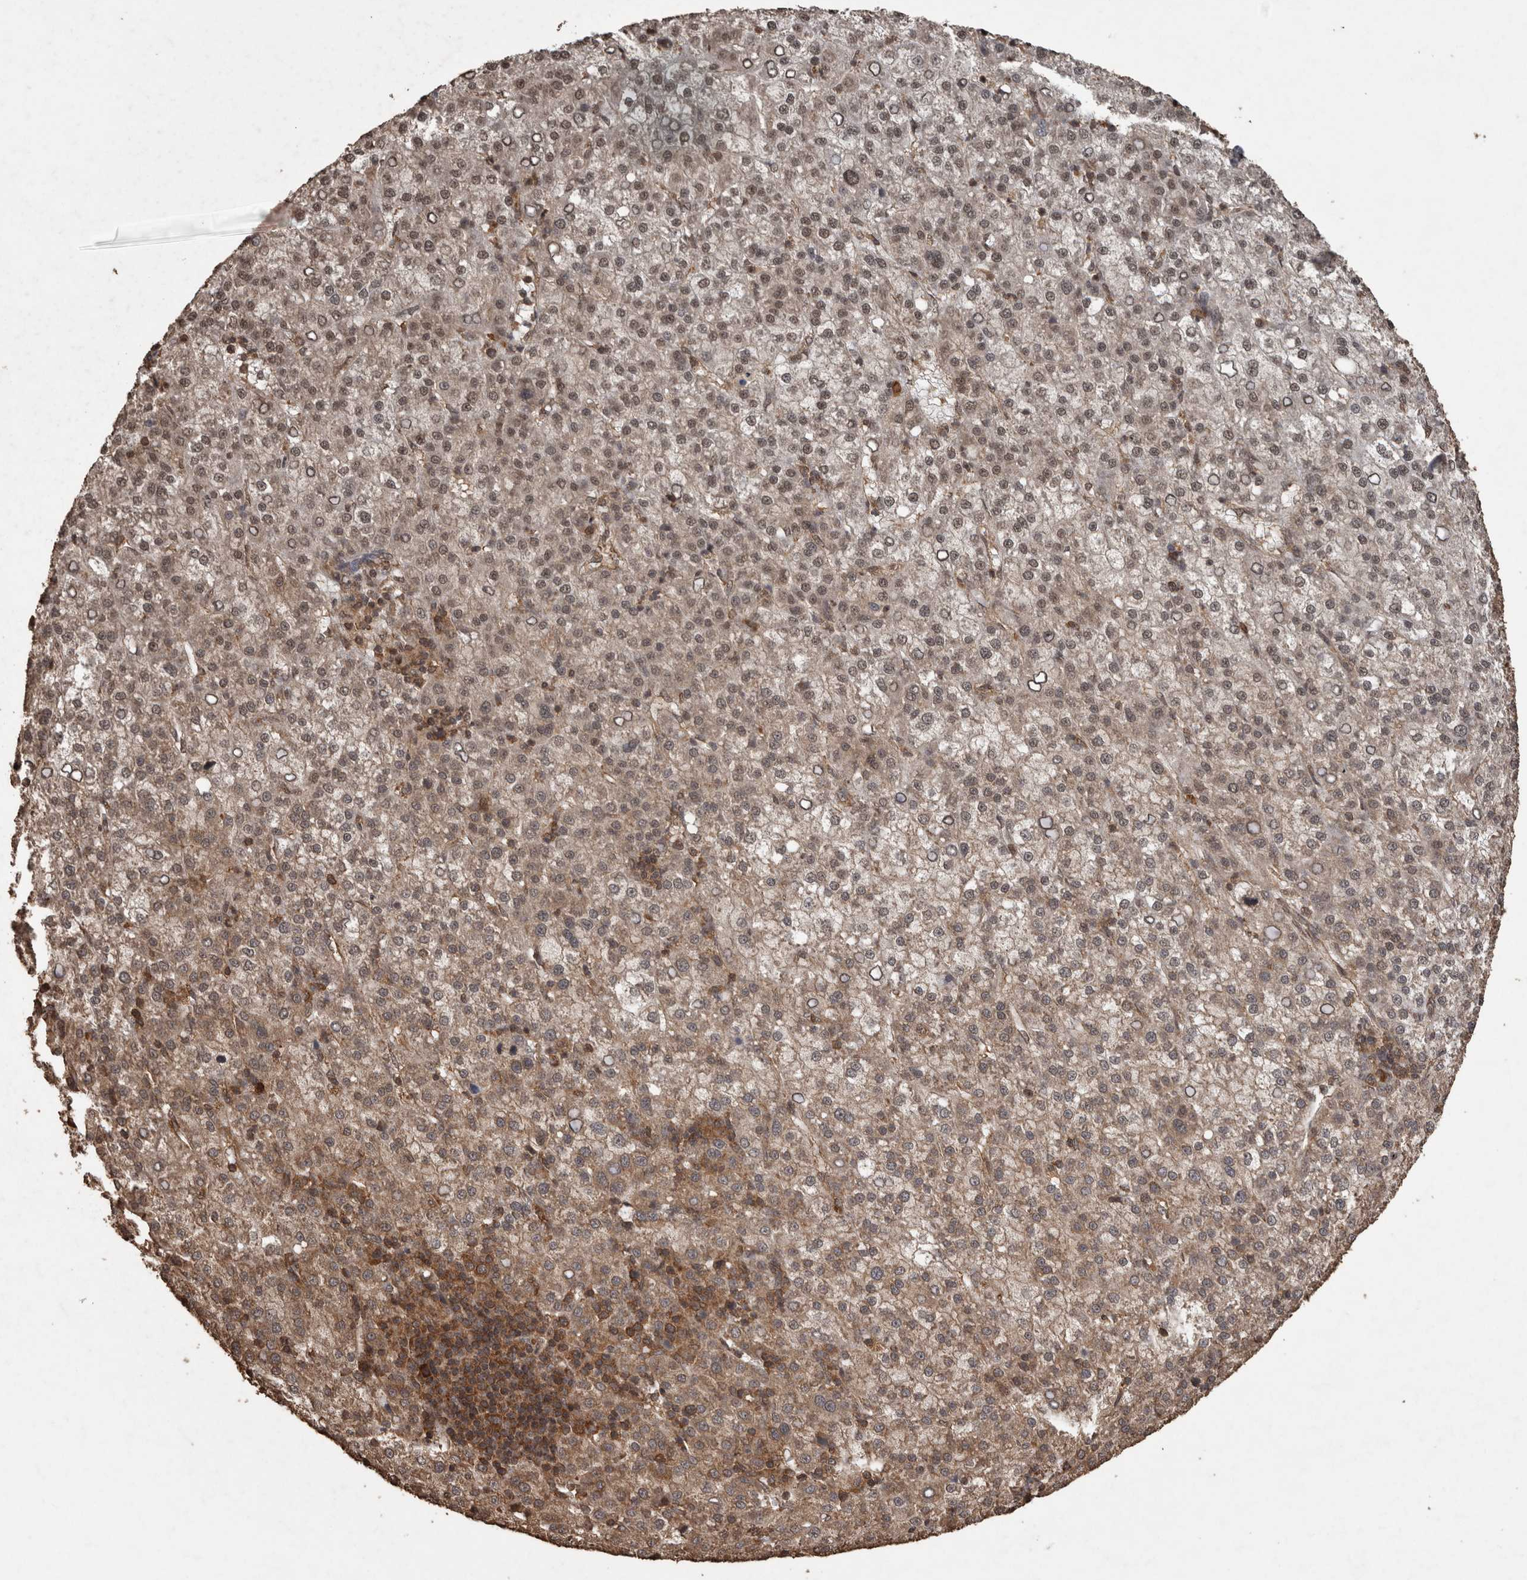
{"staining": {"intensity": "weak", "quantity": ">75%", "location": "cytoplasmic/membranous,nuclear"}, "tissue": "liver cancer", "cell_type": "Tumor cells", "image_type": "cancer", "snomed": [{"axis": "morphology", "description": "Carcinoma, Hepatocellular, NOS"}, {"axis": "topography", "description": "Liver"}], "caption": "A brown stain labels weak cytoplasmic/membranous and nuclear expression of a protein in human liver hepatocellular carcinoma tumor cells.", "gene": "PINK1", "patient": {"sex": "female", "age": 58}}